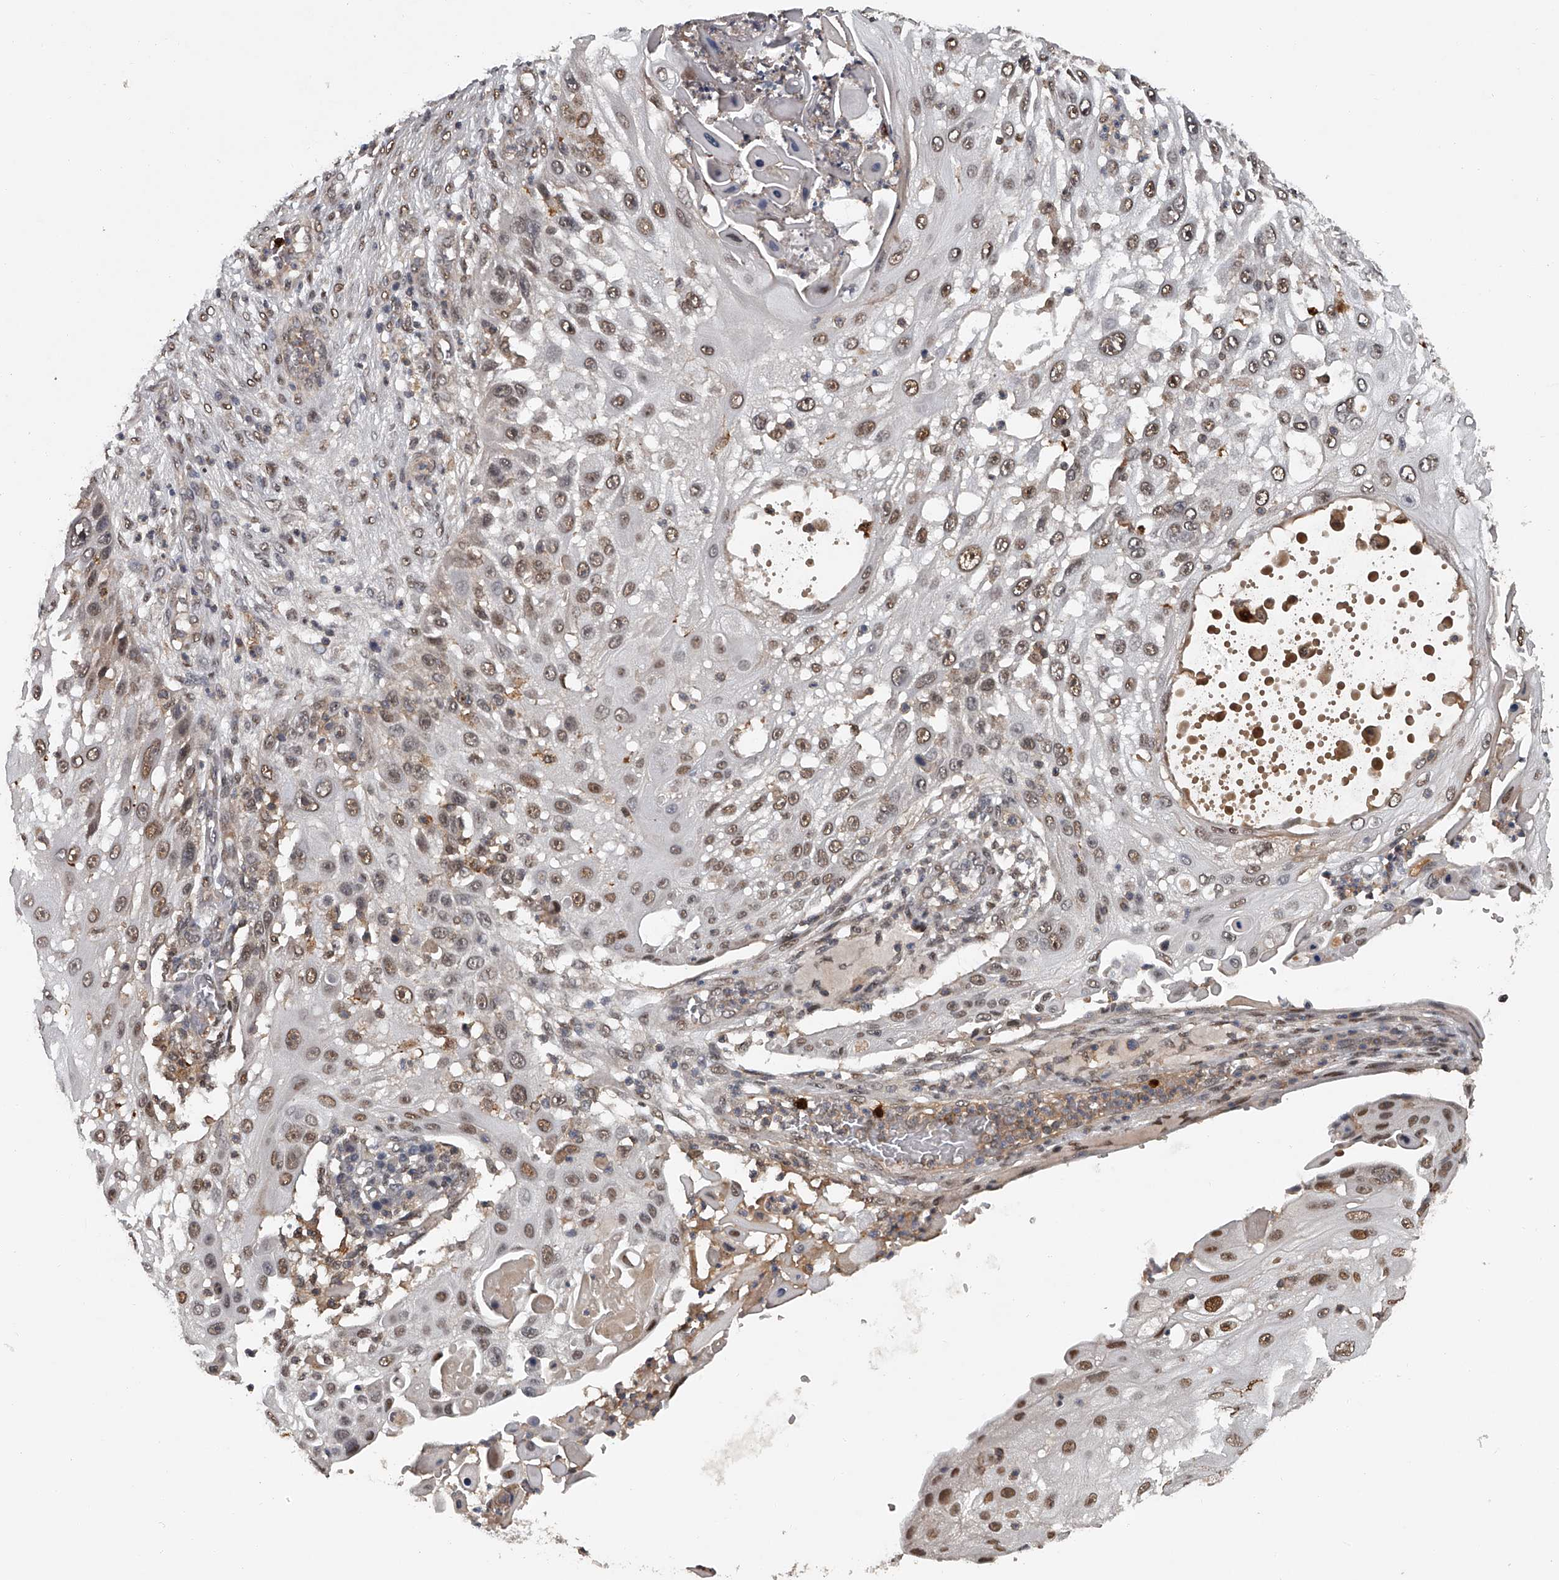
{"staining": {"intensity": "weak", "quantity": ">75%", "location": "nuclear"}, "tissue": "skin cancer", "cell_type": "Tumor cells", "image_type": "cancer", "snomed": [{"axis": "morphology", "description": "Squamous cell carcinoma, NOS"}, {"axis": "topography", "description": "Skin"}], "caption": "Immunohistochemical staining of squamous cell carcinoma (skin) exhibits low levels of weak nuclear staining in about >75% of tumor cells. The staining was performed using DAB, with brown indicating positive protein expression. Nuclei are stained blue with hematoxylin.", "gene": "PLEKHG1", "patient": {"sex": "female", "age": 44}}